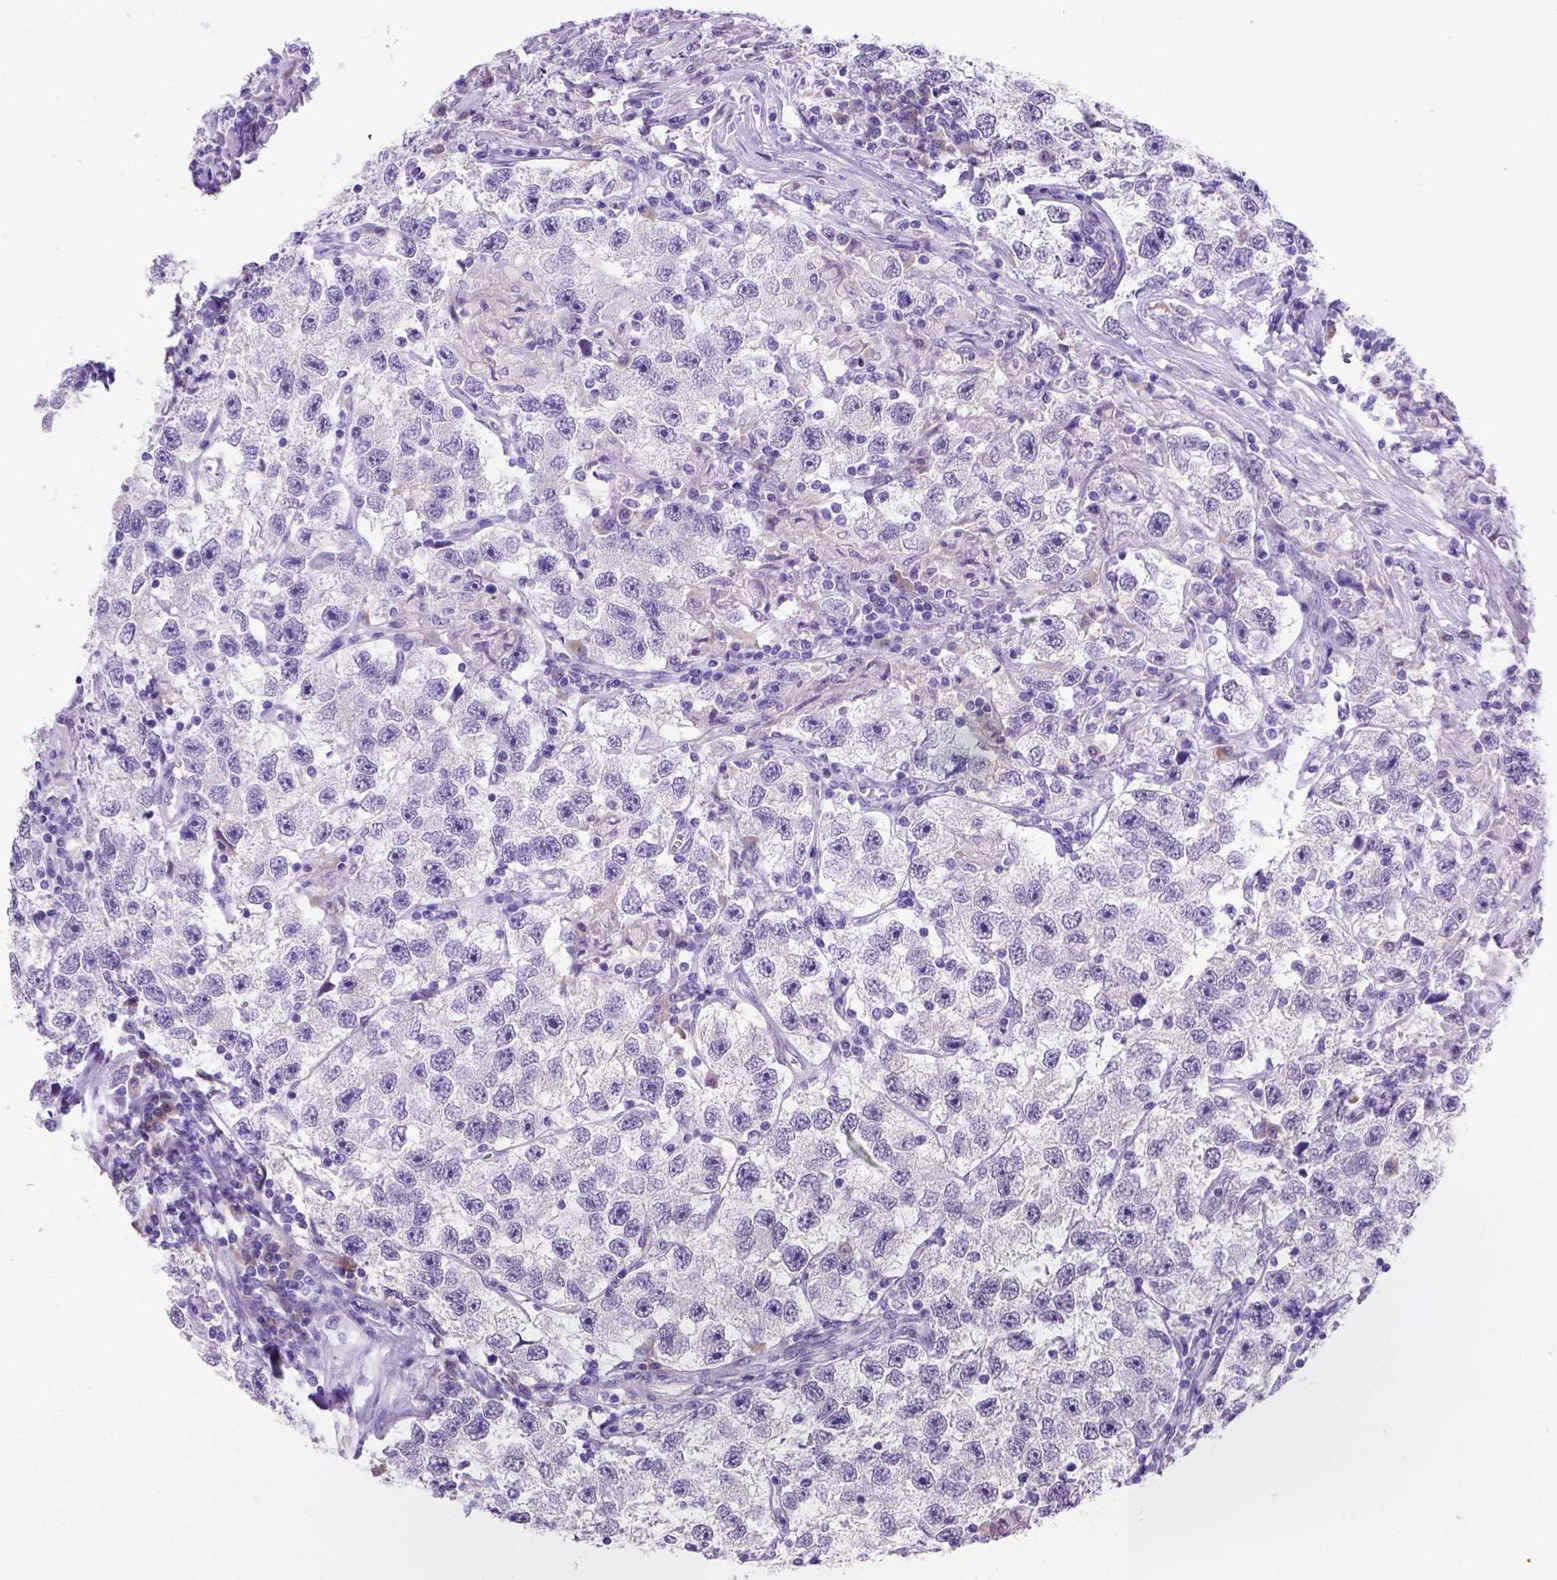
{"staining": {"intensity": "negative", "quantity": "none", "location": "none"}, "tissue": "testis cancer", "cell_type": "Tumor cells", "image_type": "cancer", "snomed": [{"axis": "morphology", "description": "Seminoma, NOS"}, {"axis": "topography", "description": "Testis"}], "caption": "A photomicrograph of human testis seminoma is negative for staining in tumor cells. (Stains: DAB IHC with hematoxylin counter stain, Microscopy: brightfield microscopy at high magnification).", "gene": "FAM81B", "patient": {"sex": "male", "age": 26}}